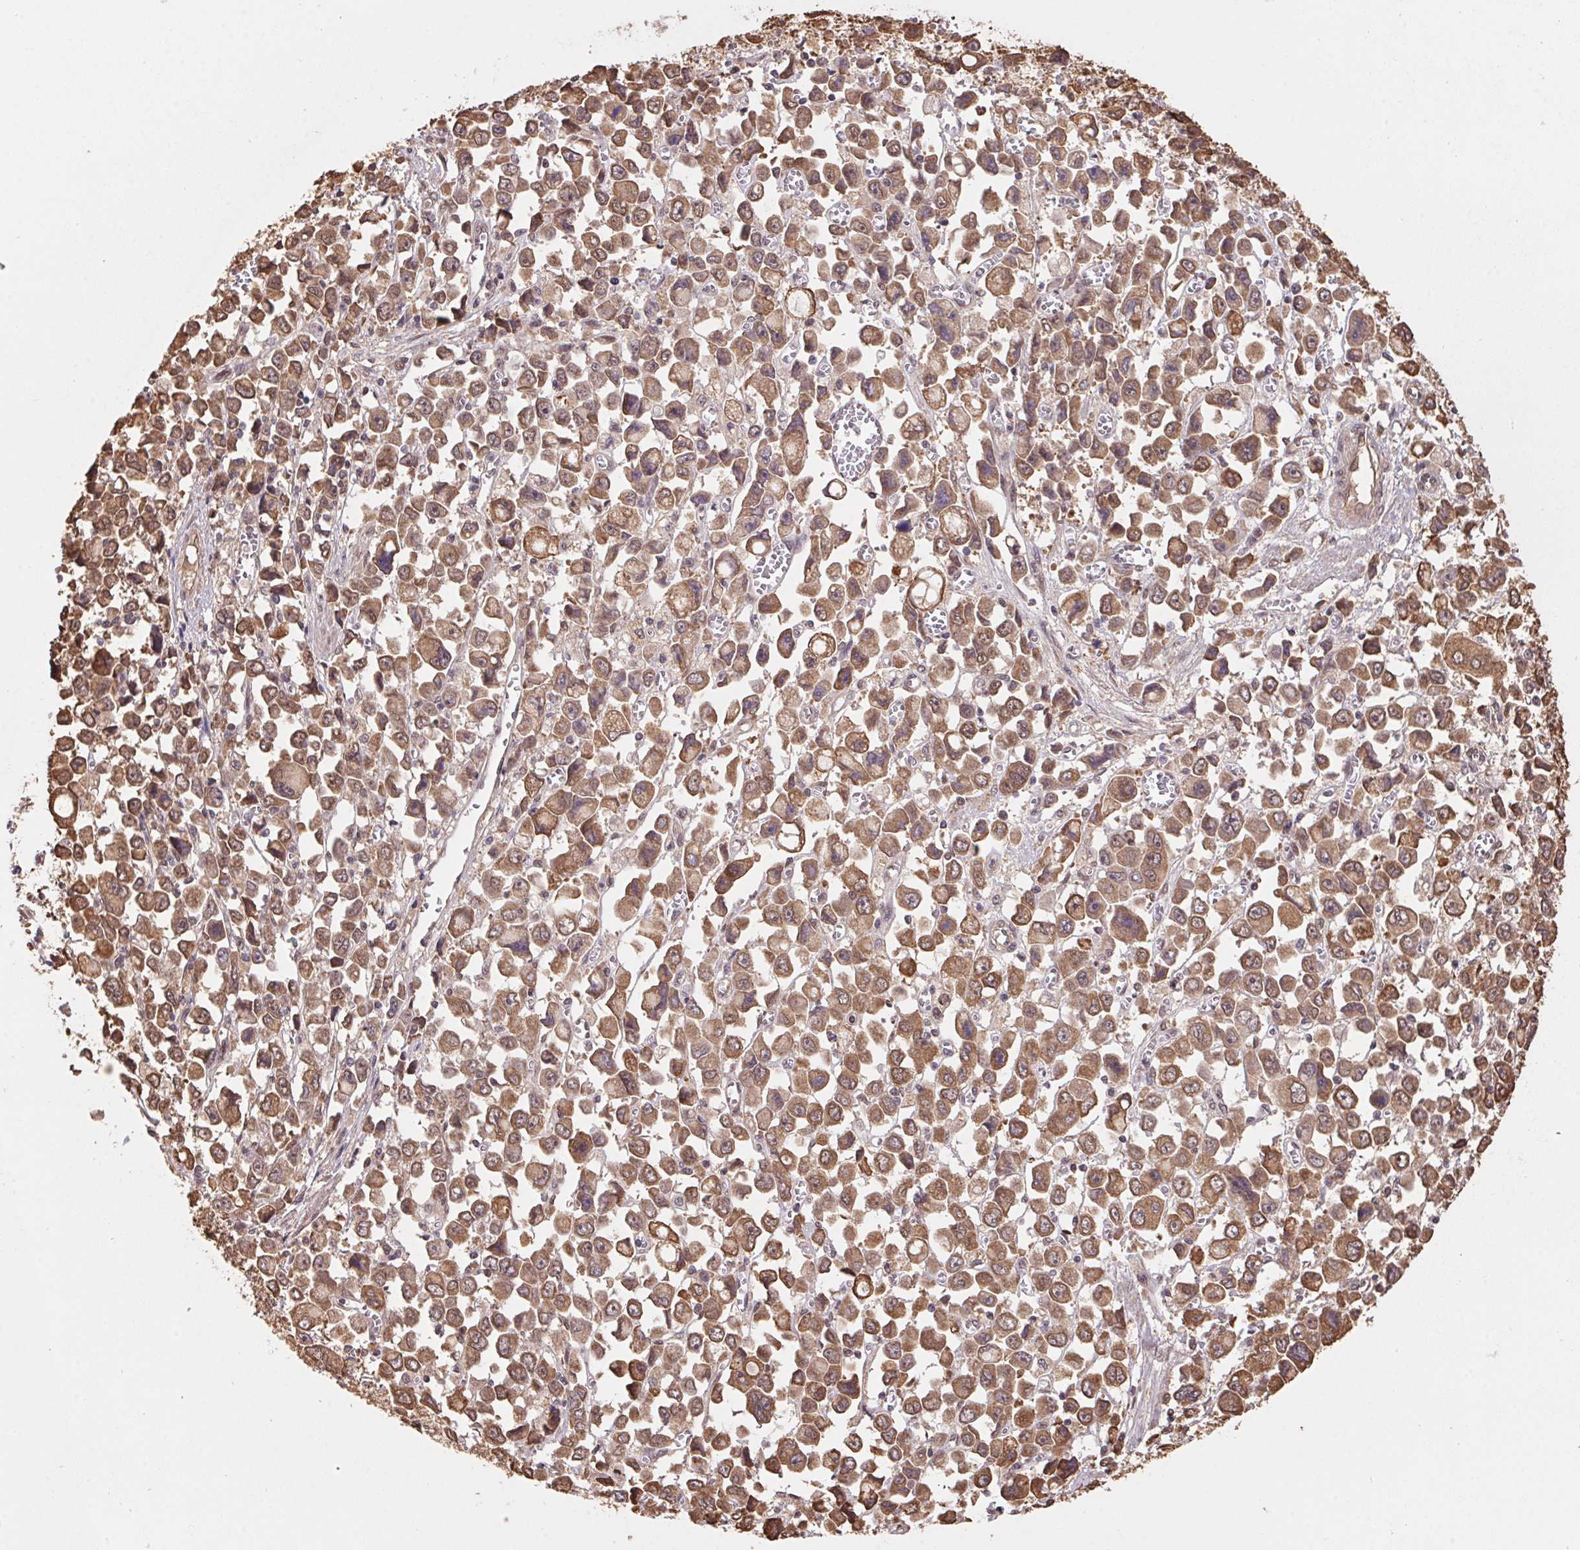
{"staining": {"intensity": "moderate", "quantity": ">75%", "location": "cytoplasmic/membranous,nuclear"}, "tissue": "stomach cancer", "cell_type": "Tumor cells", "image_type": "cancer", "snomed": [{"axis": "morphology", "description": "Adenocarcinoma, NOS"}, {"axis": "topography", "description": "Stomach, upper"}], "caption": "Protein expression analysis of human stomach cancer reveals moderate cytoplasmic/membranous and nuclear positivity in about >75% of tumor cells.", "gene": "CUTA", "patient": {"sex": "male", "age": 70}}